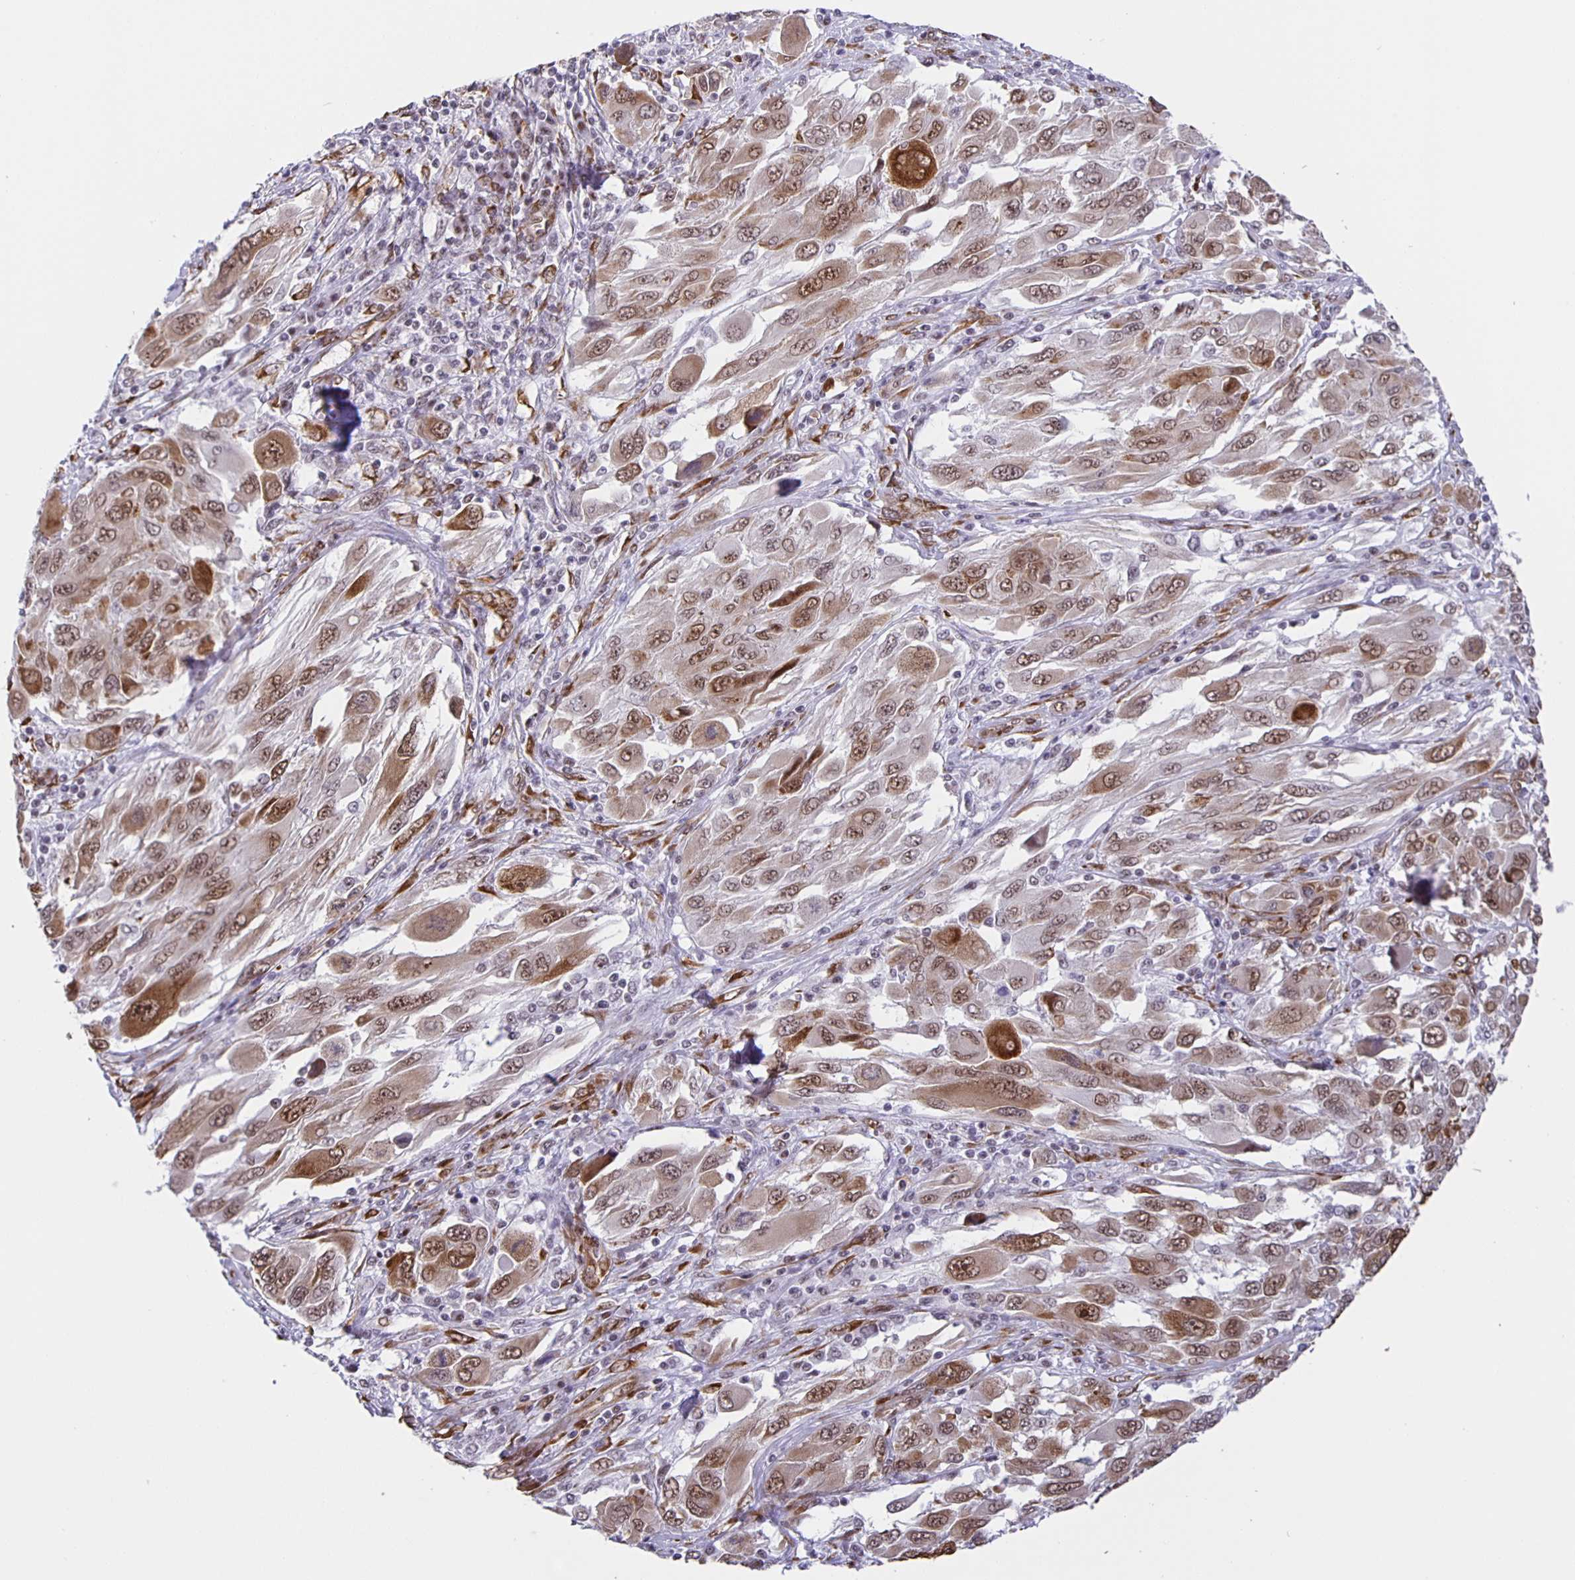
{"staining": {"intensity": "moderate", "quantity": ">75%", "location": "cytoplasmic/membranous,nuclear"}, "tissue": "melanoma", "cell_type": "Tumor cells", "image_type": "cancer", "snomed": [{"axis": "morphology", "description": "Malignant melanoma, NOS"}, {"axis": "topography", "description": "Skin"}], "caption": "Melanoma stained with a protein marker demonstrates moderate staining in tumor cells.", "gene": "ZRANB2", "patient": {"sex": "female", "age": 91}}